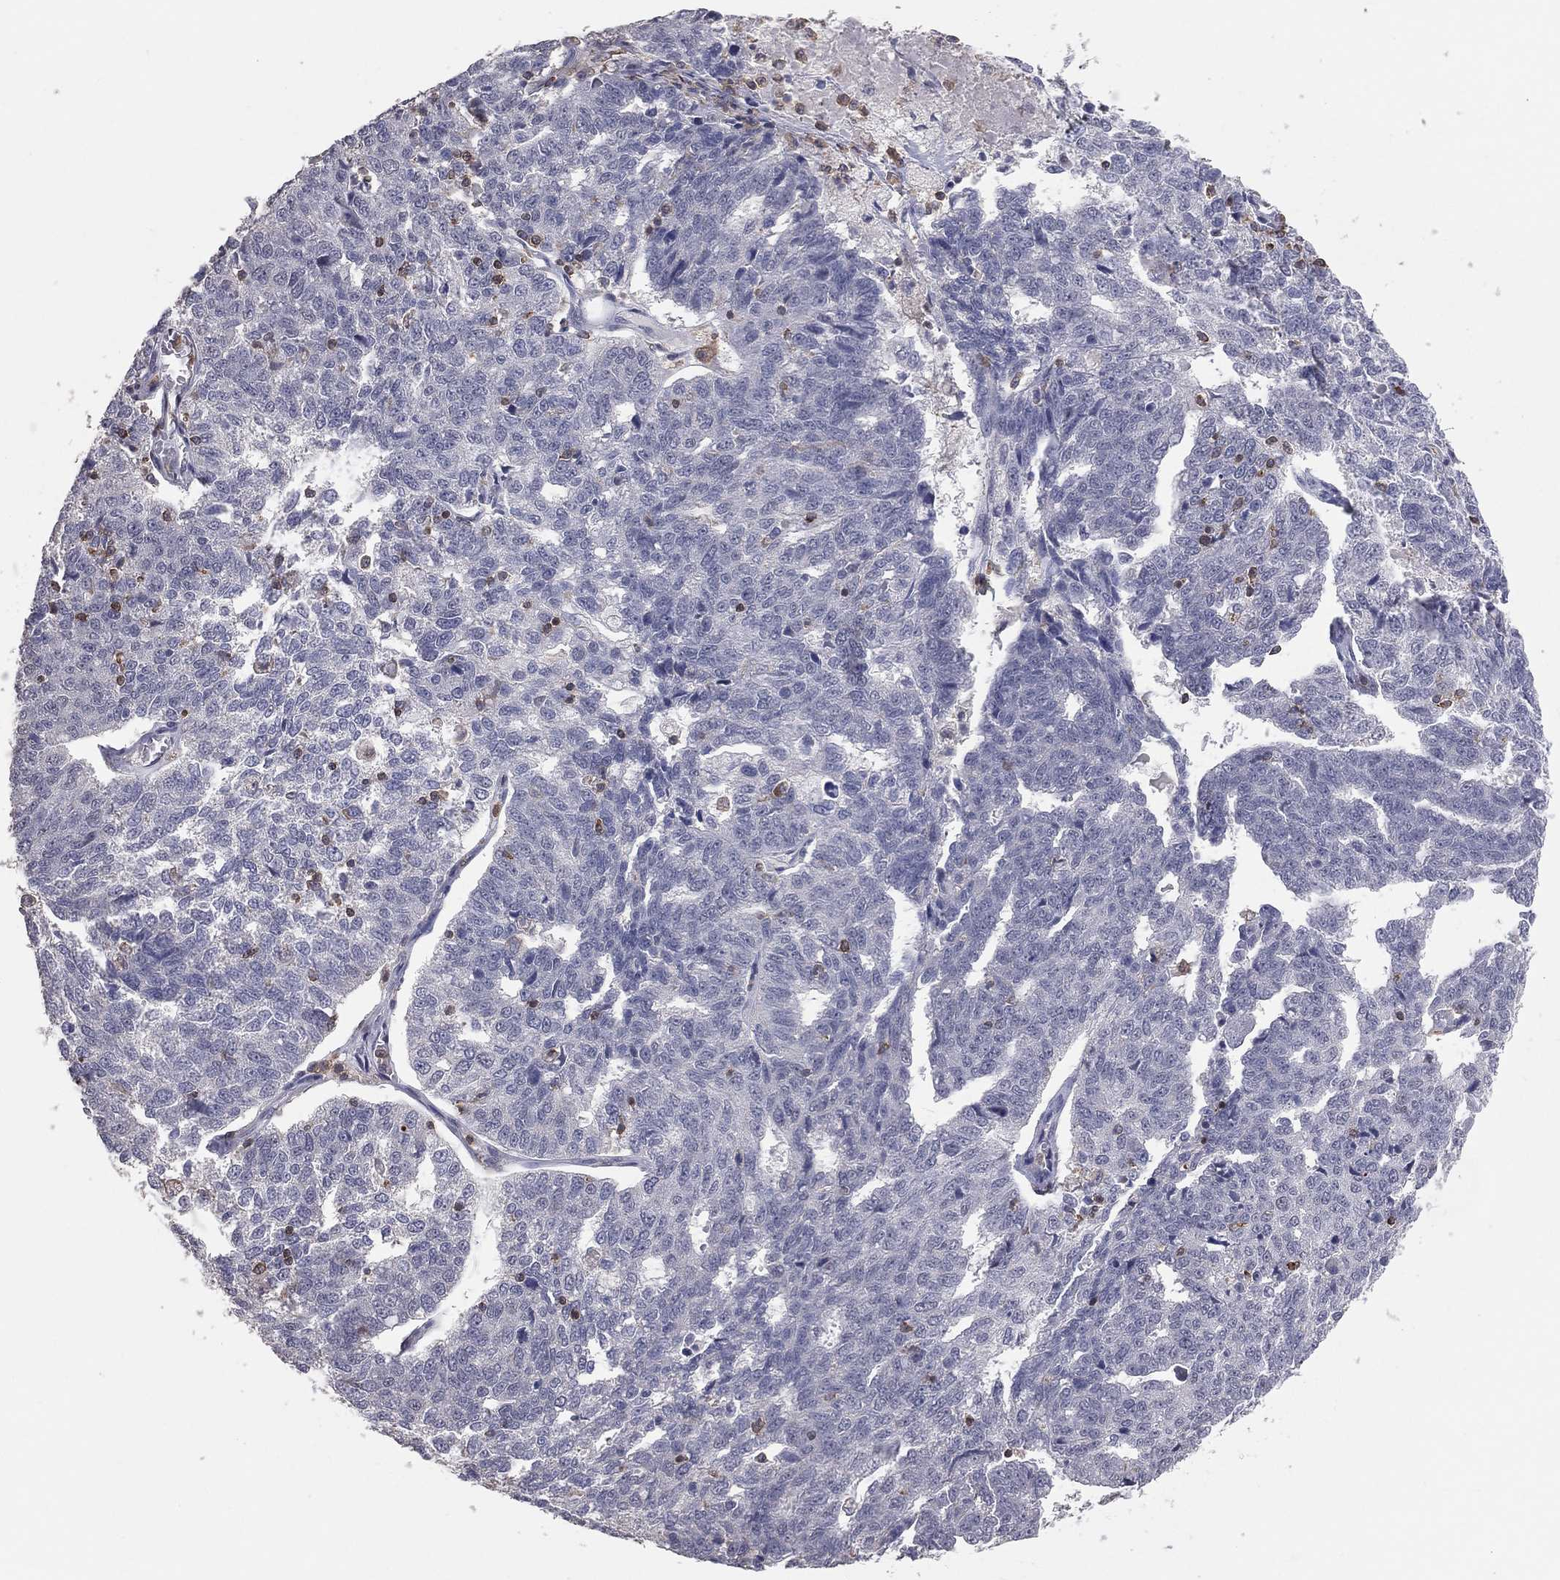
{"staining": {"intensity": "negative", "quantity": "none", "location": "none"}, "tissue": "ovarian cancer", "cell_type": "Tumor cells", "image_type": "cancer", "snomed": [{"axis": "morphology", "description": "Cystadenocarcinoma, serous, NOS"}, {"axis": "topography", "description": "Ovary"}], "caption": "This image is of ovarian cancer stained with immunohistochemistry (IHC) to label a protein in brown with the nuclei are counter-stained blue. There is no staining in tumor cells. (Stains: DAB IHC with hematoxylin counter stain, Microscopy: brightfield microscopy at high magnification).", "gene": "PSTPIP1", "patient": {"sex": "female", "age": 71}}